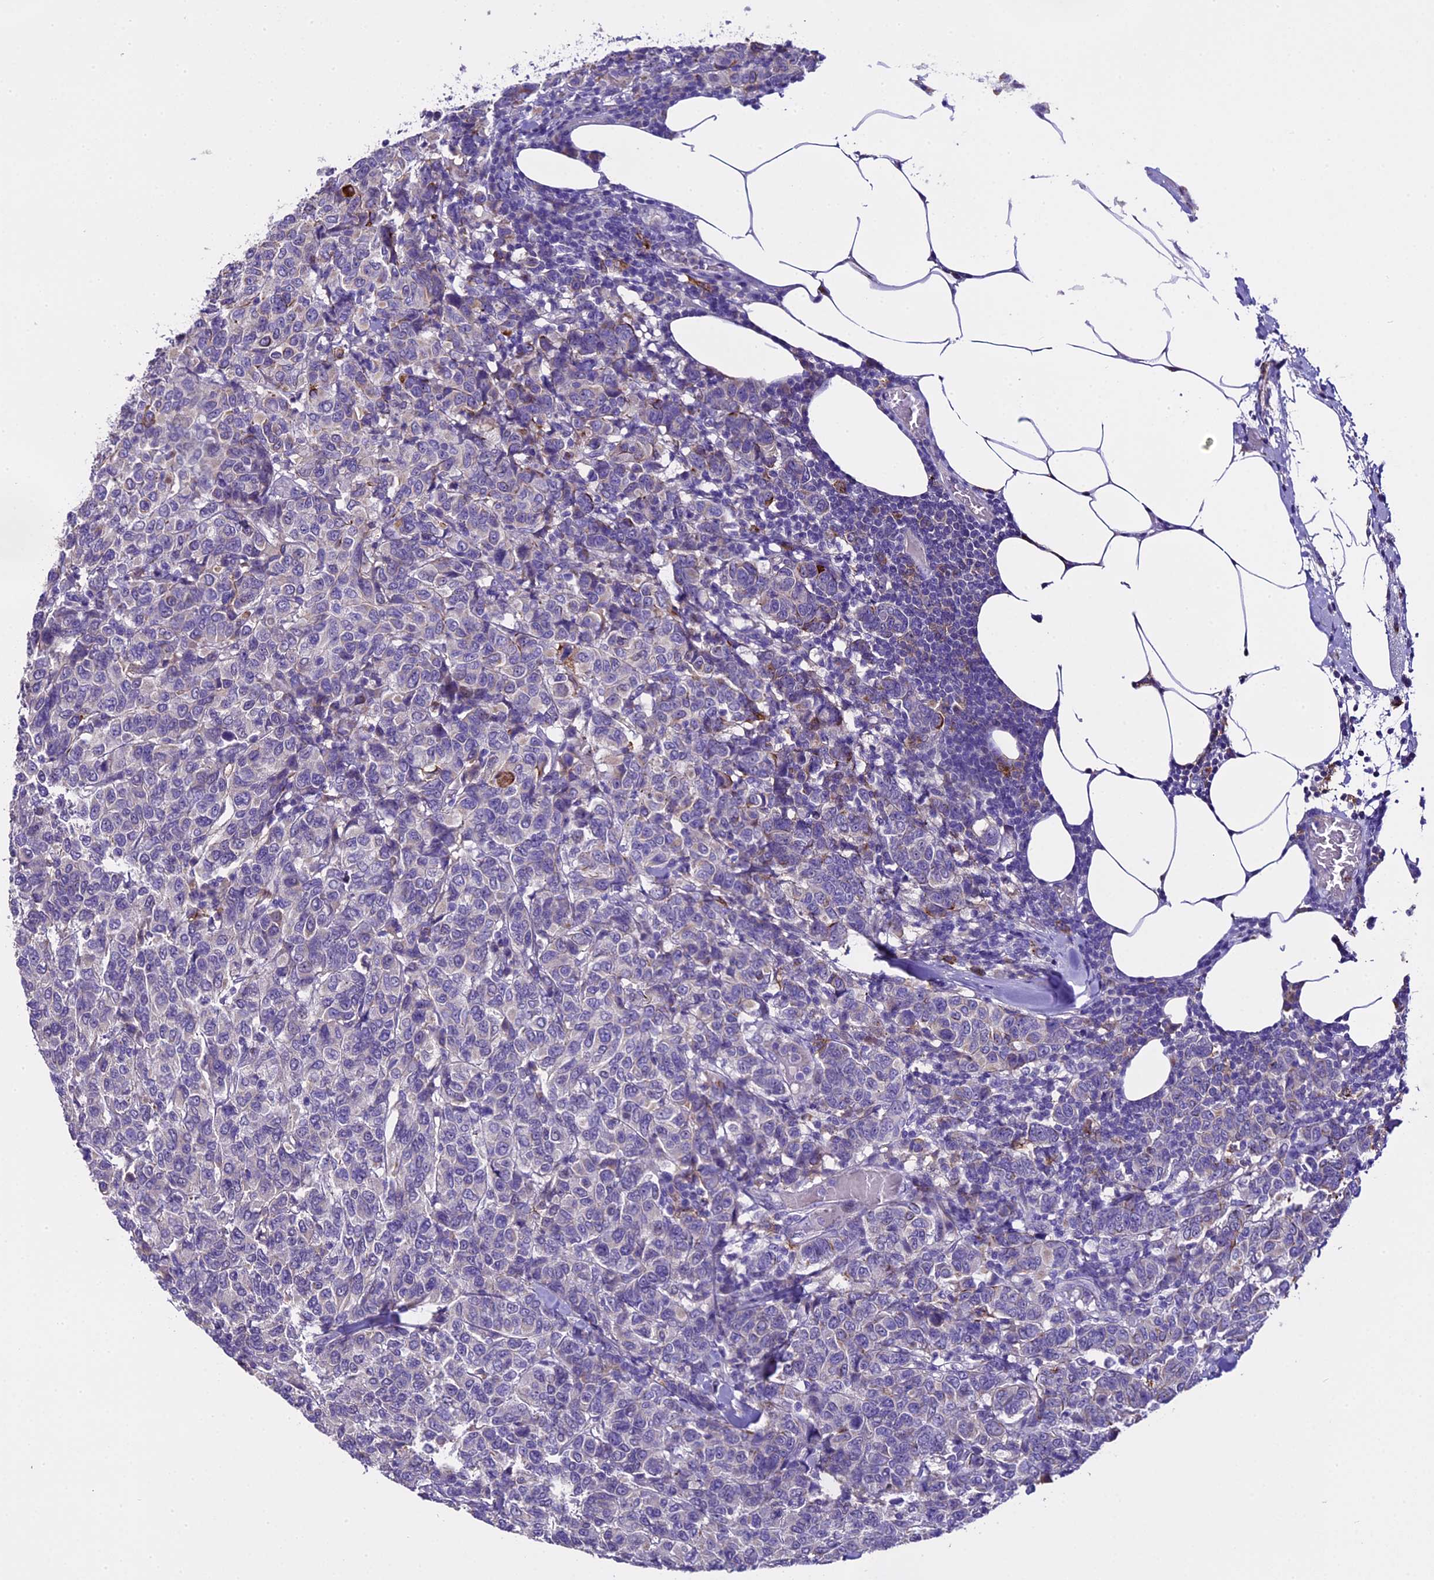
{"staining": {"intensity": "moderate", "quantity": "<25%", "location": "cytoplasmic/membranous"}, "tissue": "breast cancer", "cell_type": "Tumor cells", "image_type": "cancer", "snomed": [{"axis": "morphology", "description": "Duct carcinoma"}, {"axis": "topography", "description": "Breast"}], "caption": "Protein staining by immunohistochemistry (IHC) reveals moderate cytoplasmic/membranous positivity in about <25% of tumor cells in breast cancer (invasive ductal carcinoma).", "gene": "NOD2", "patient": {"sex": "female", "age": 55}}